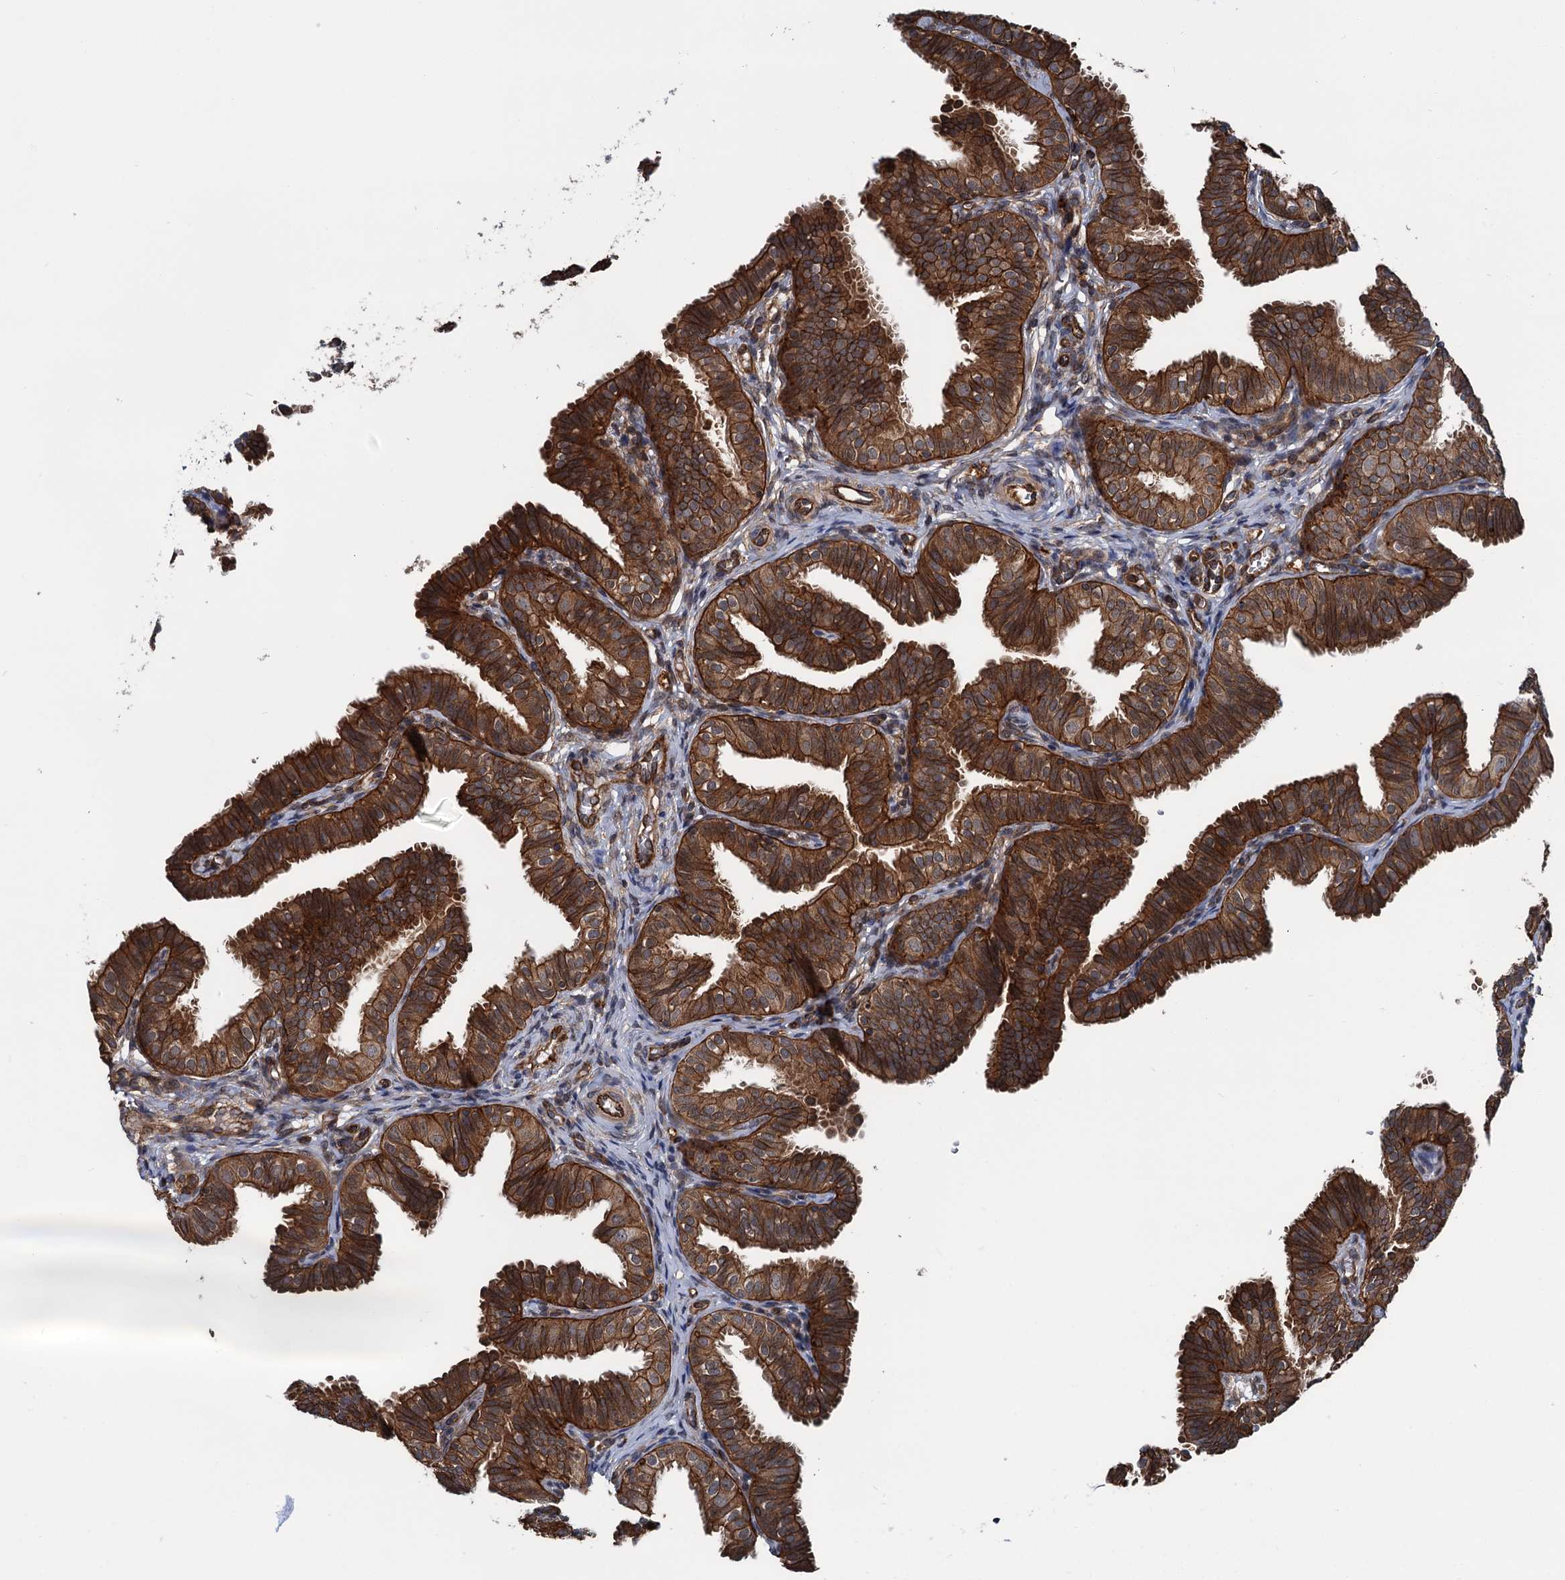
{"staining": {"intensity": "moderate", "quantity": ">75%", "location": "cytoplasmic/membranous"}, "tissue": "fallopian tube", "cell_type": "Glandular cells", "image_type": "normal", "snomed": [{"axis": "morphology", "description": "Normal tissue, NOS"}, {"axis": "topography", "description": "Fallopian tube"}], "caption": "Protein expression by immunohistochemistry displays moderate cytoplasmic/membranous positivity in approximately >75% of glandular cells in normal fallopian tube. (Brightfield microscopy of DAB IHC at high magnification).", "gene": "ZFYVE19", "patient": {"sex": "female", "age": 35}}